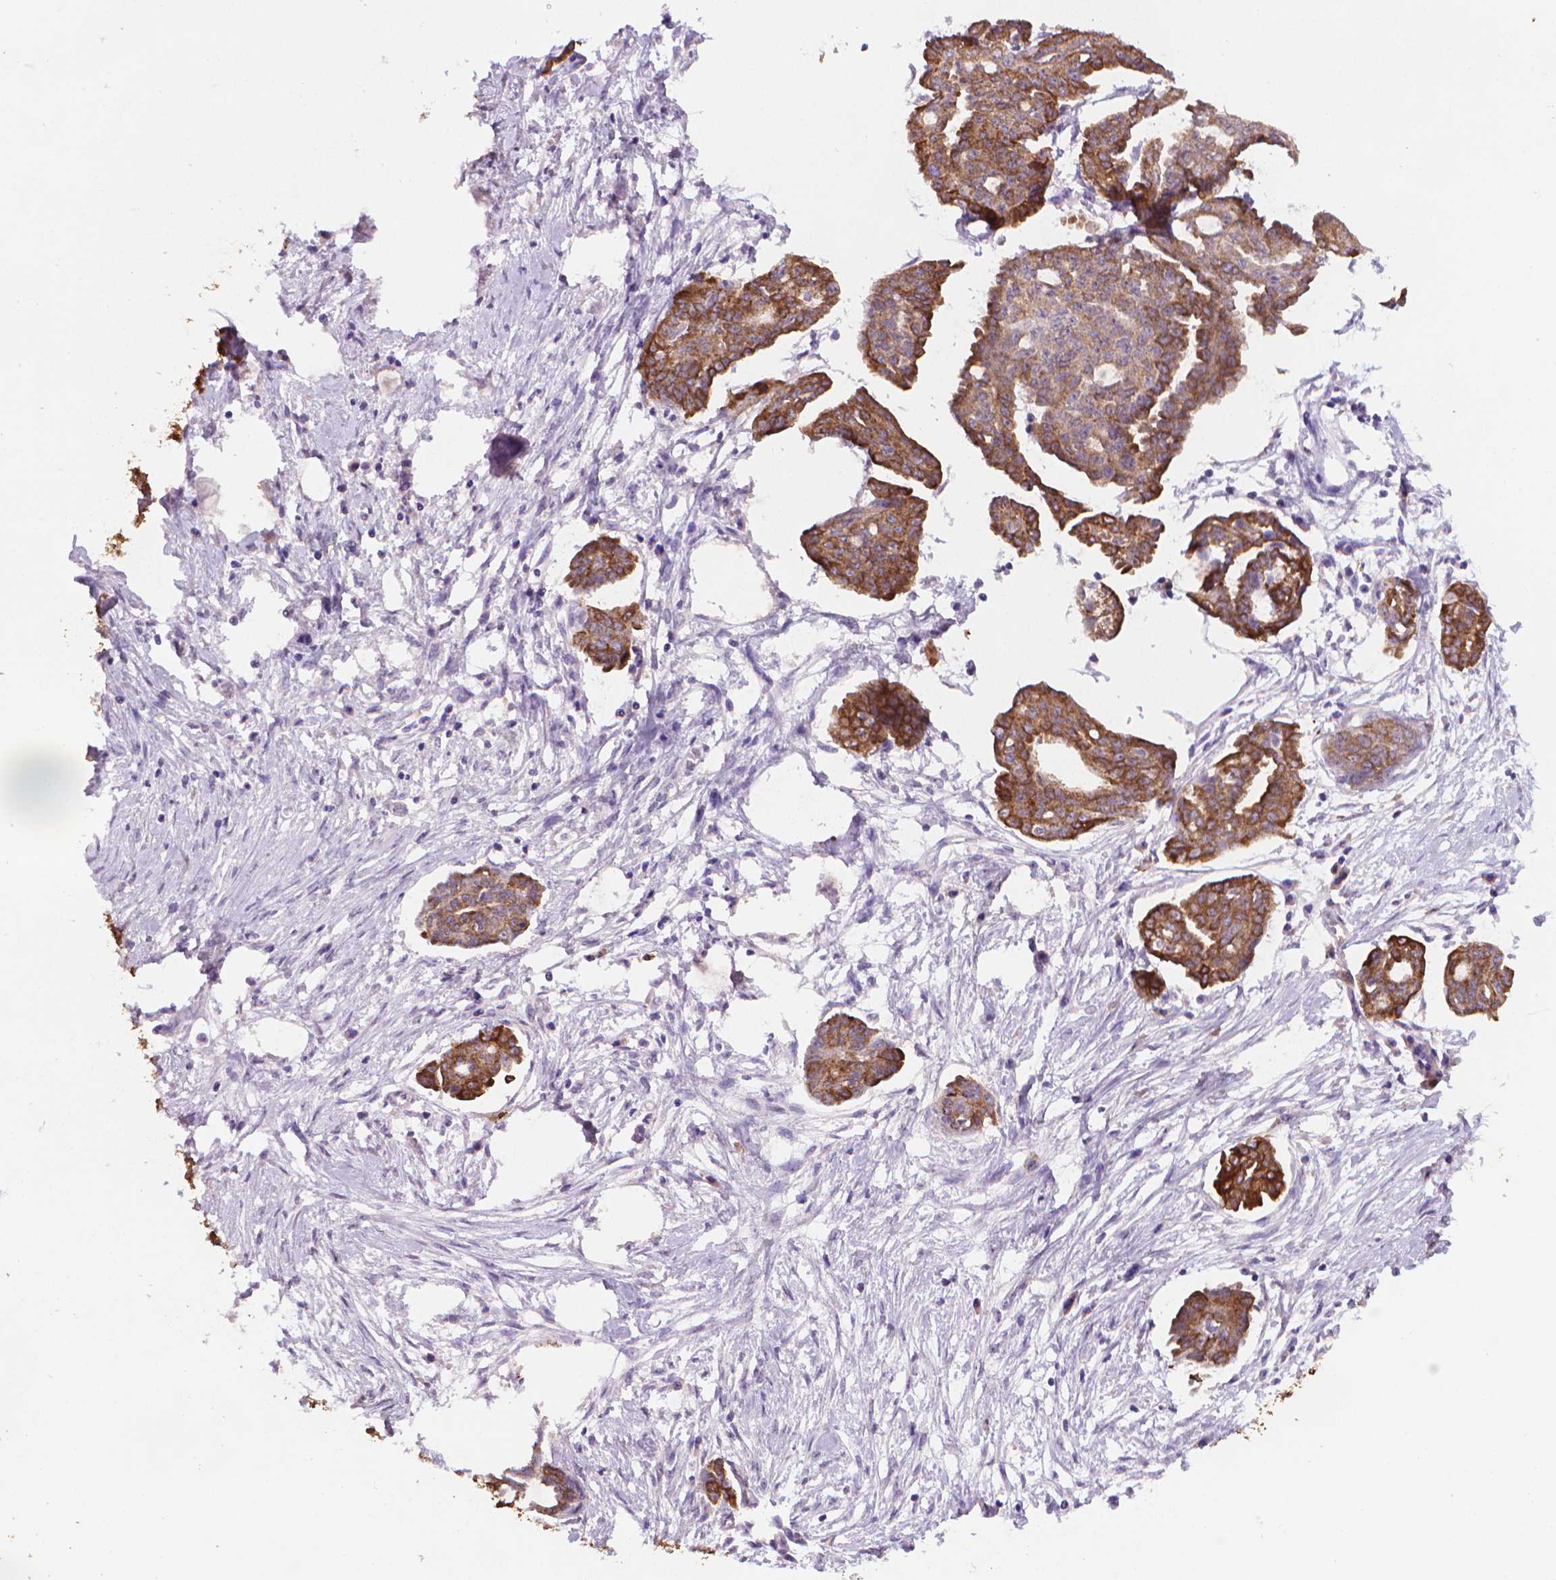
{"staining": {"intensity": "strong", "quantity": ">75%", "location": "cytoplasmic/membranous"}, "tissue": "ovarian cancer", "cell_type": "Tumor cells", "image_type": "cancer", "snomed": [{"axis": "morphology", "description": "Cystadenocarcinoma, serous, NOS"}, {"axis": "topography", "description": "Ovary"}], "caption": "Protein expression analysis of ovarian cancer (serous cystadenocarcinoma) shows strong cytoplasmic/membranous positivity in about >75% of tumor cells.", "gene": "MUC1", "patient": {"sex": "female", "age": 71}}